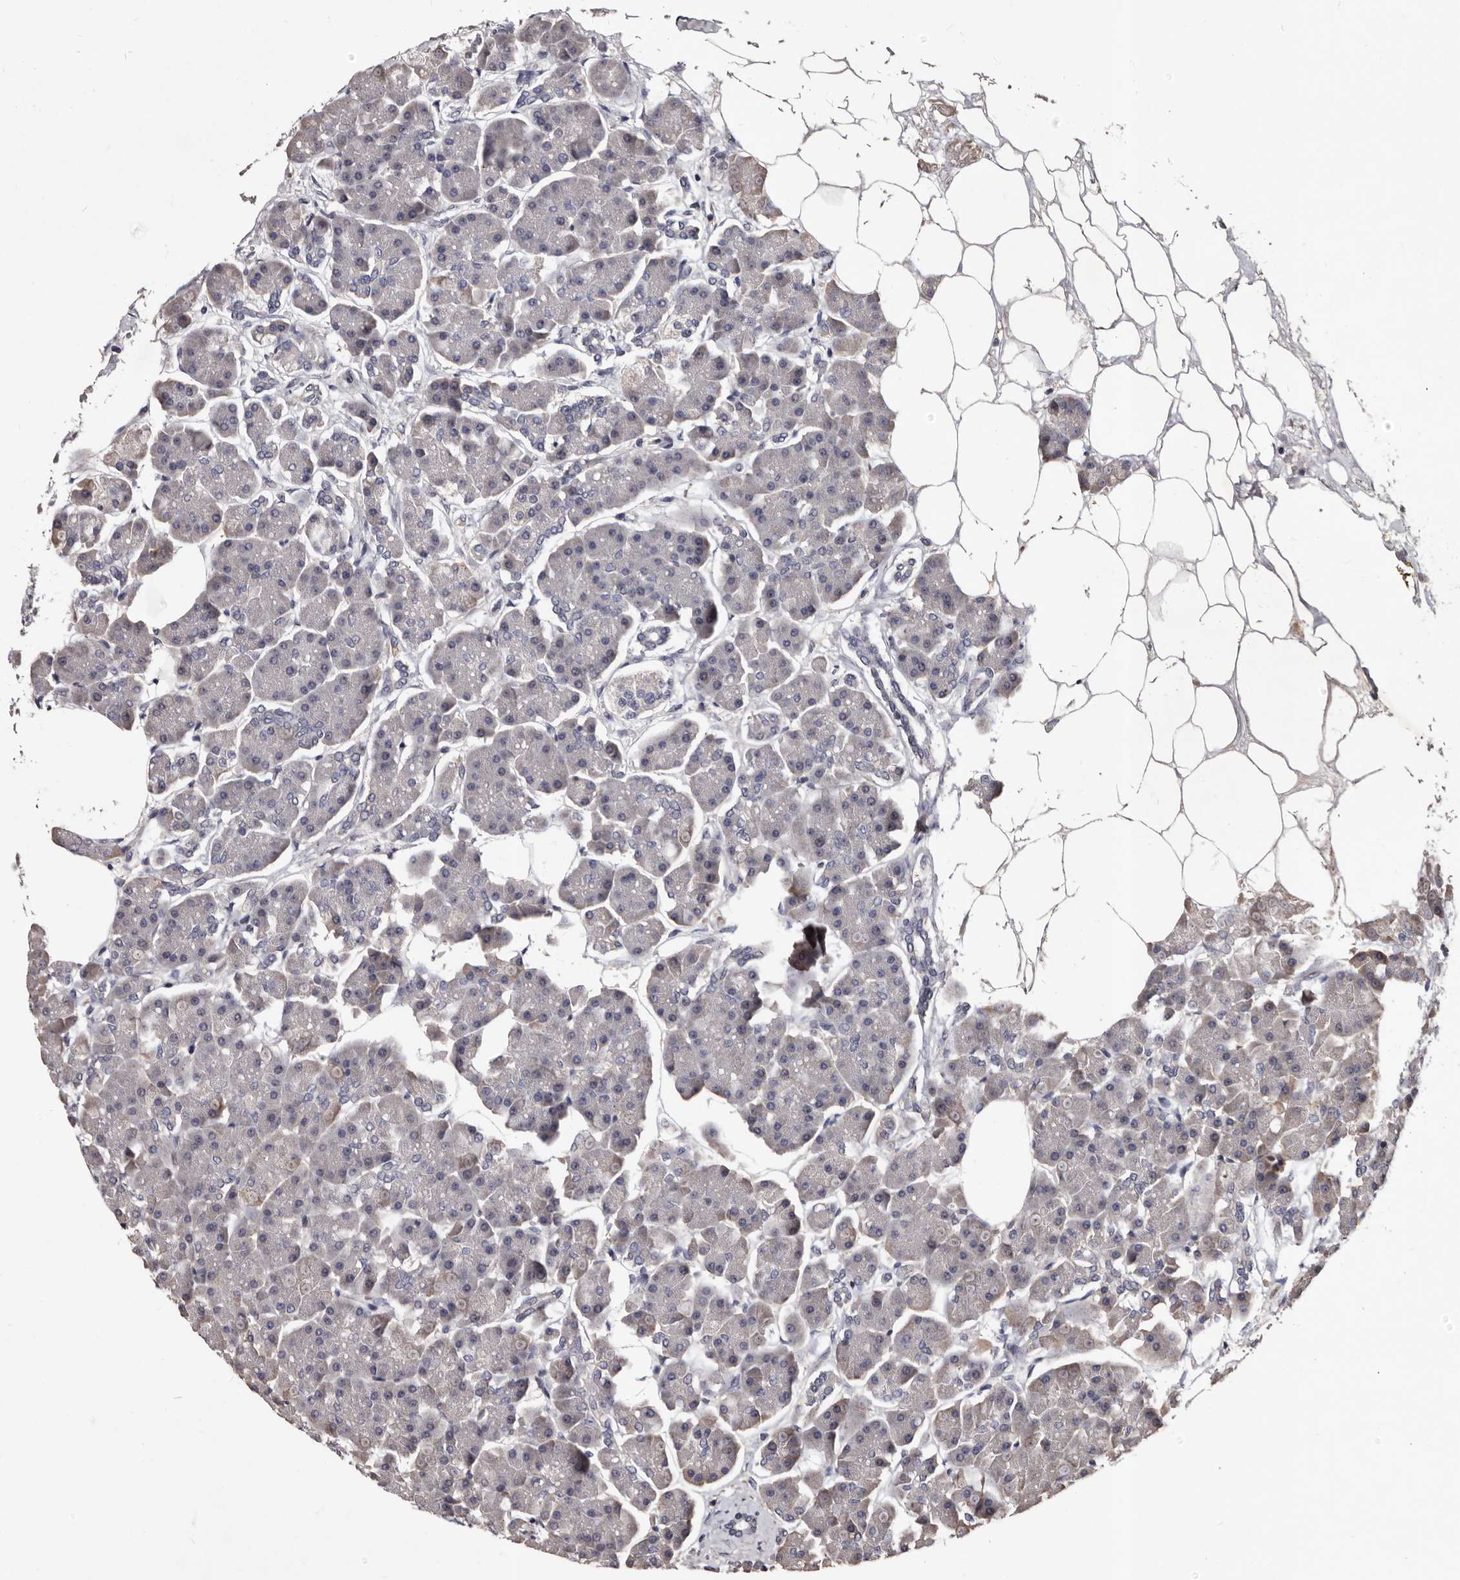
{"staining": {"intensity": "negative", "quantity": "none", "location": "none"}, "tissue": "pancreas", "cell_type": "Exocrine glandular cells", "image_type": "normal", "snomed": [{"axis": "morphology", "description": "Normal tissue, NOS"}, {"axis": "topography", "description": "Pancreas"}], "caption": "Immunohistochemistry photomicrograph of unremarkable human pancreas stained for a protein (brown), which exhibits no positivity in exocrine glandular cells.", "gene": "MKRN3", "patient": {"sex": "female", "age": 70}}